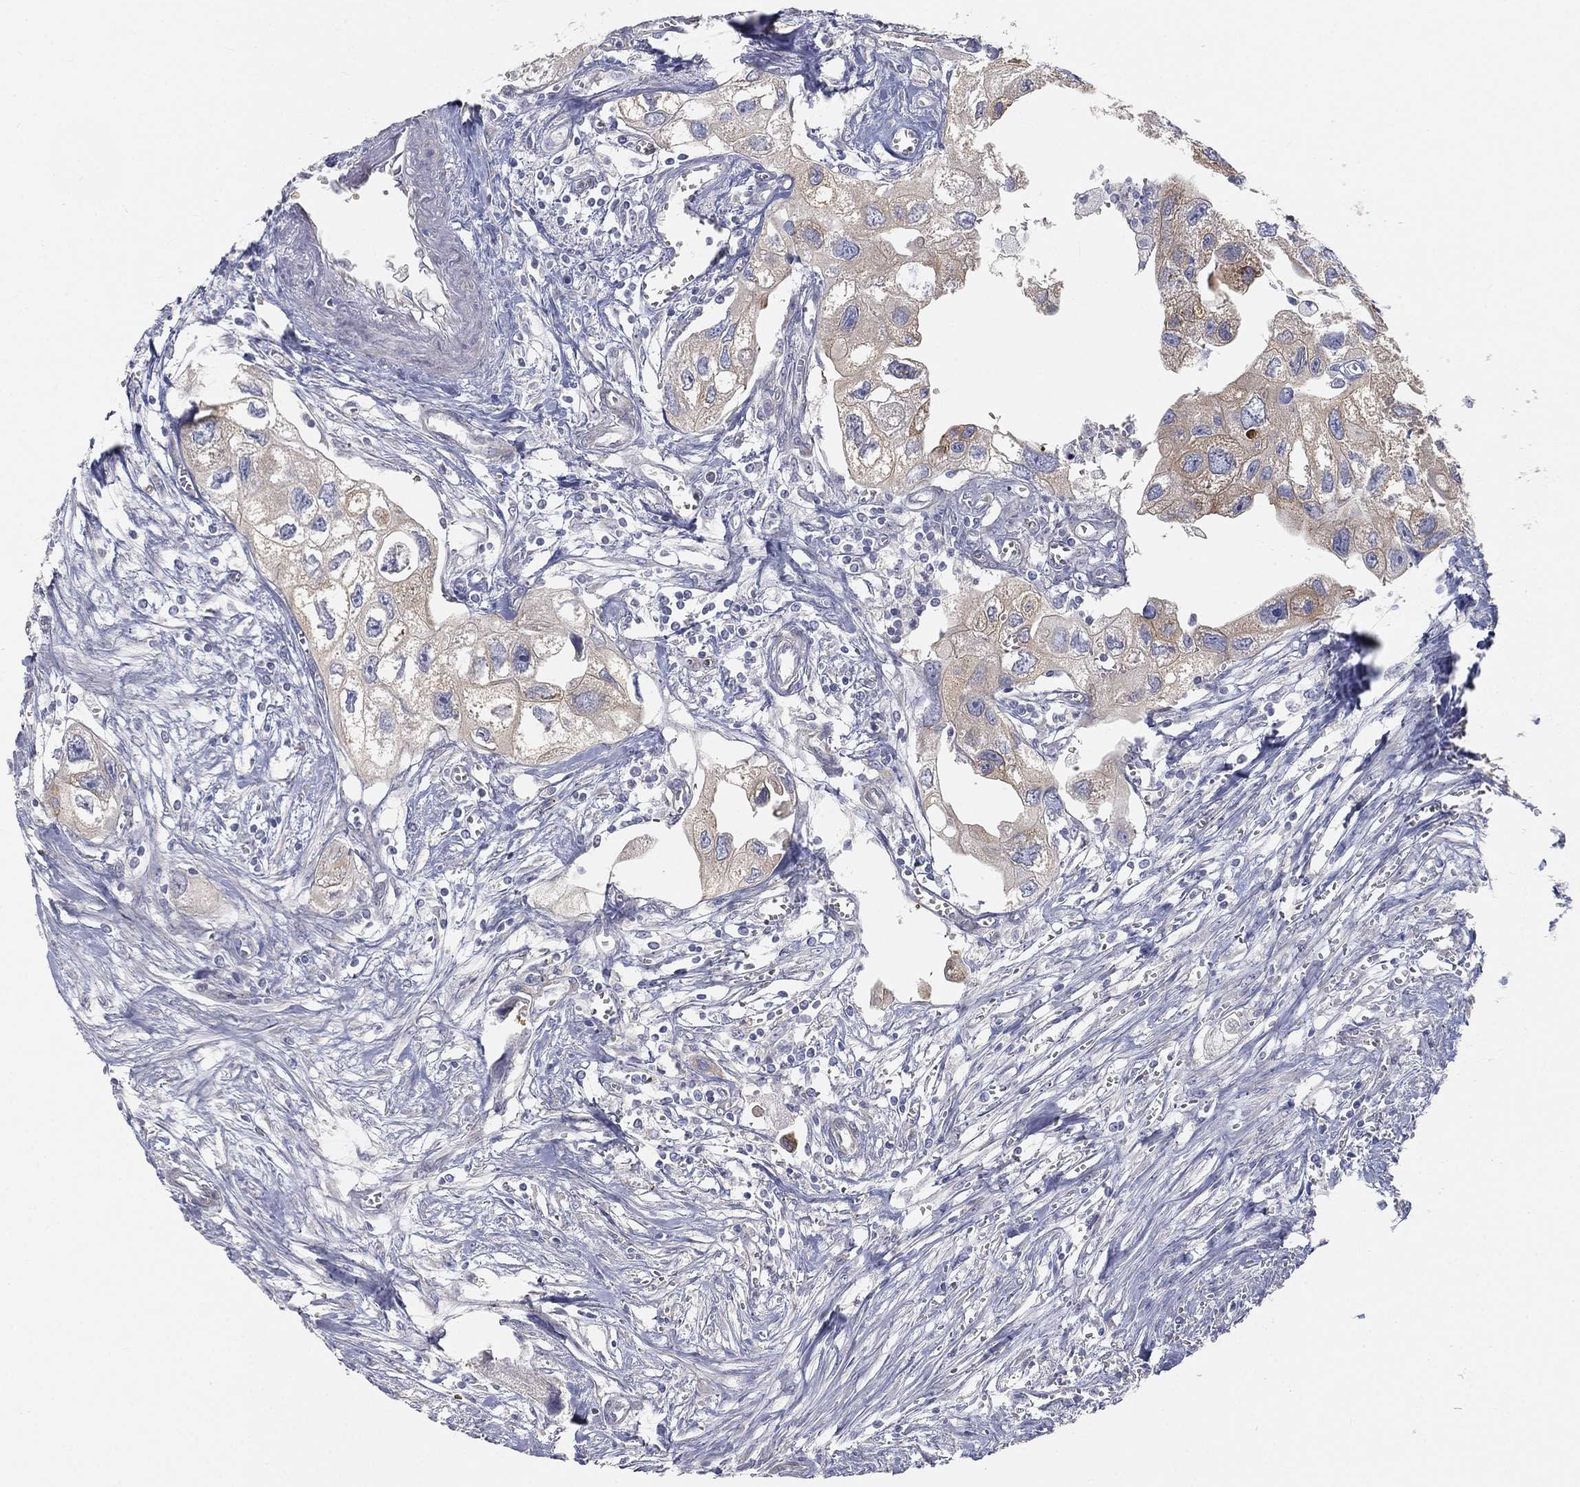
{"staining": {"intensity": "strong", "quantity": "<25%", "location": "cytoplasmic/membranous"}, "tissue": "urothelial cancer", "cell_type": "Tumor cells", "image_type": "cancer", "snomed": [{"axis": "morphology", "description": "Urothelial carcinoma, High grade"}, {"axis": "topography", "description": "Urinary bladder"}], "caption": "Tumor cells display medium levels of strong cytoplasmic/membranous staining in approximately <25% of cells in urothelial cancer.", "gene": "TMEM25", "patient": {"sex": "male", "age": 59}}